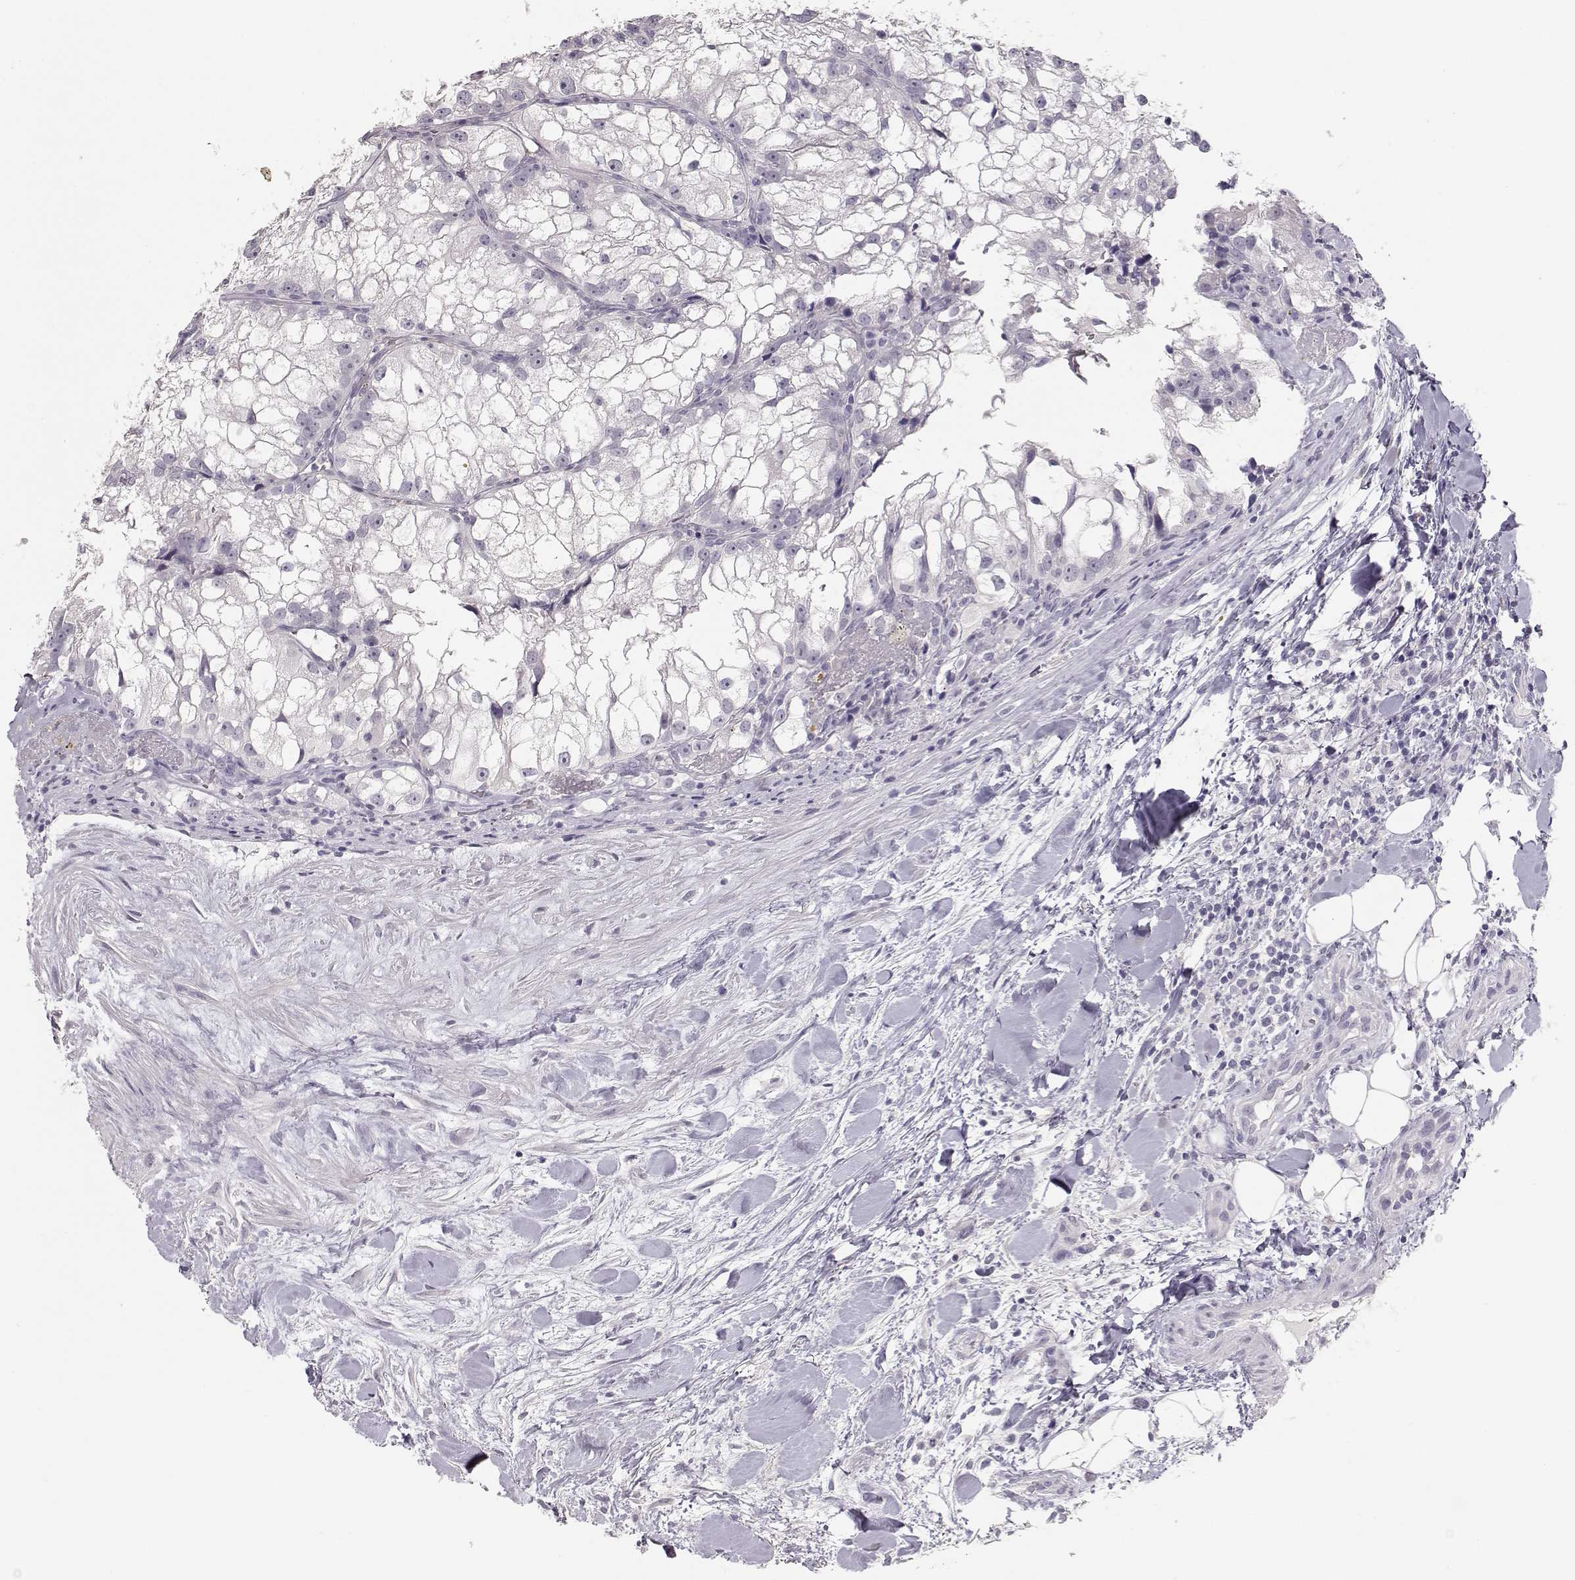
{"staining": {"intensity": "negative", "quantity": "none", "location": "none"}, "tissue": "renal cancer", "cell_type": "Tumor cells", "image_type": "cancer", "snomed": [{"axis": "morphology", "description": "Adenocarcinoma, NOS"}, {"axis": "topography", "description": "Kidney"}], "caption": "Micrograph shows no protein staining in tumor cells of renal cancer tissue.", "gene": "TKTL1", "patient": {"sex": "male", "age": 59}}